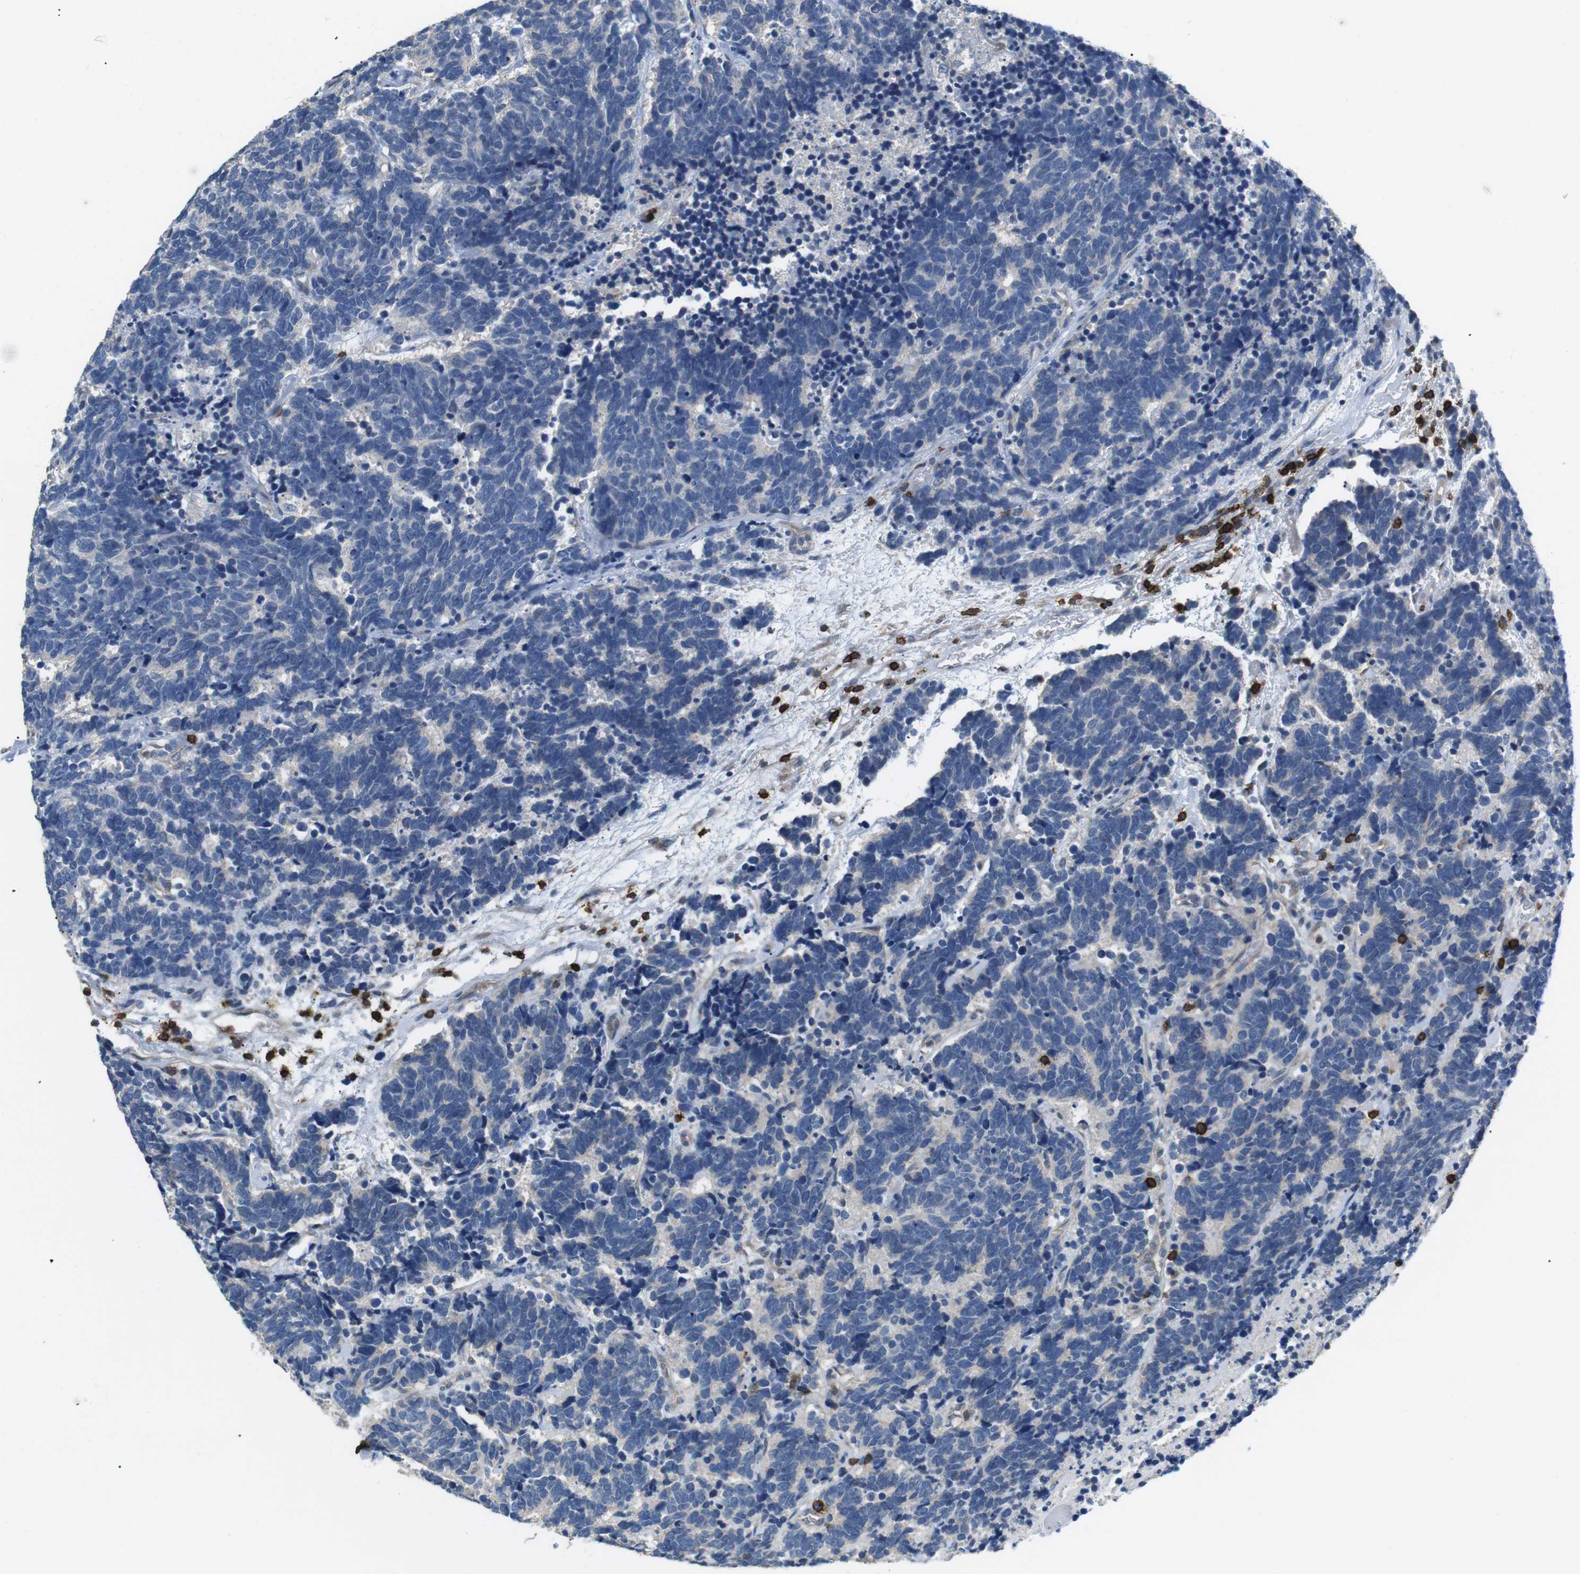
{"staining": {"intensity": "negative", "quantity": "none", "location": "none"}, "tissue": "carcinoid", "cell_type": "Tumor cells", "image_type": "cancer", "snomed": [{"axis": "morphology", "description": "Carcinoma, NOS"}, {"axis": "morphology", "description": "Carcinoid, malignant, NOS"}, {"axis": "topography", "description": "Urinary bladder"}], "caption": "The micrograph reveals no significant positivity in tumor cells of carcinoma.", "gene": "CD6", "patient": {"sex": "male", "age": 57}}